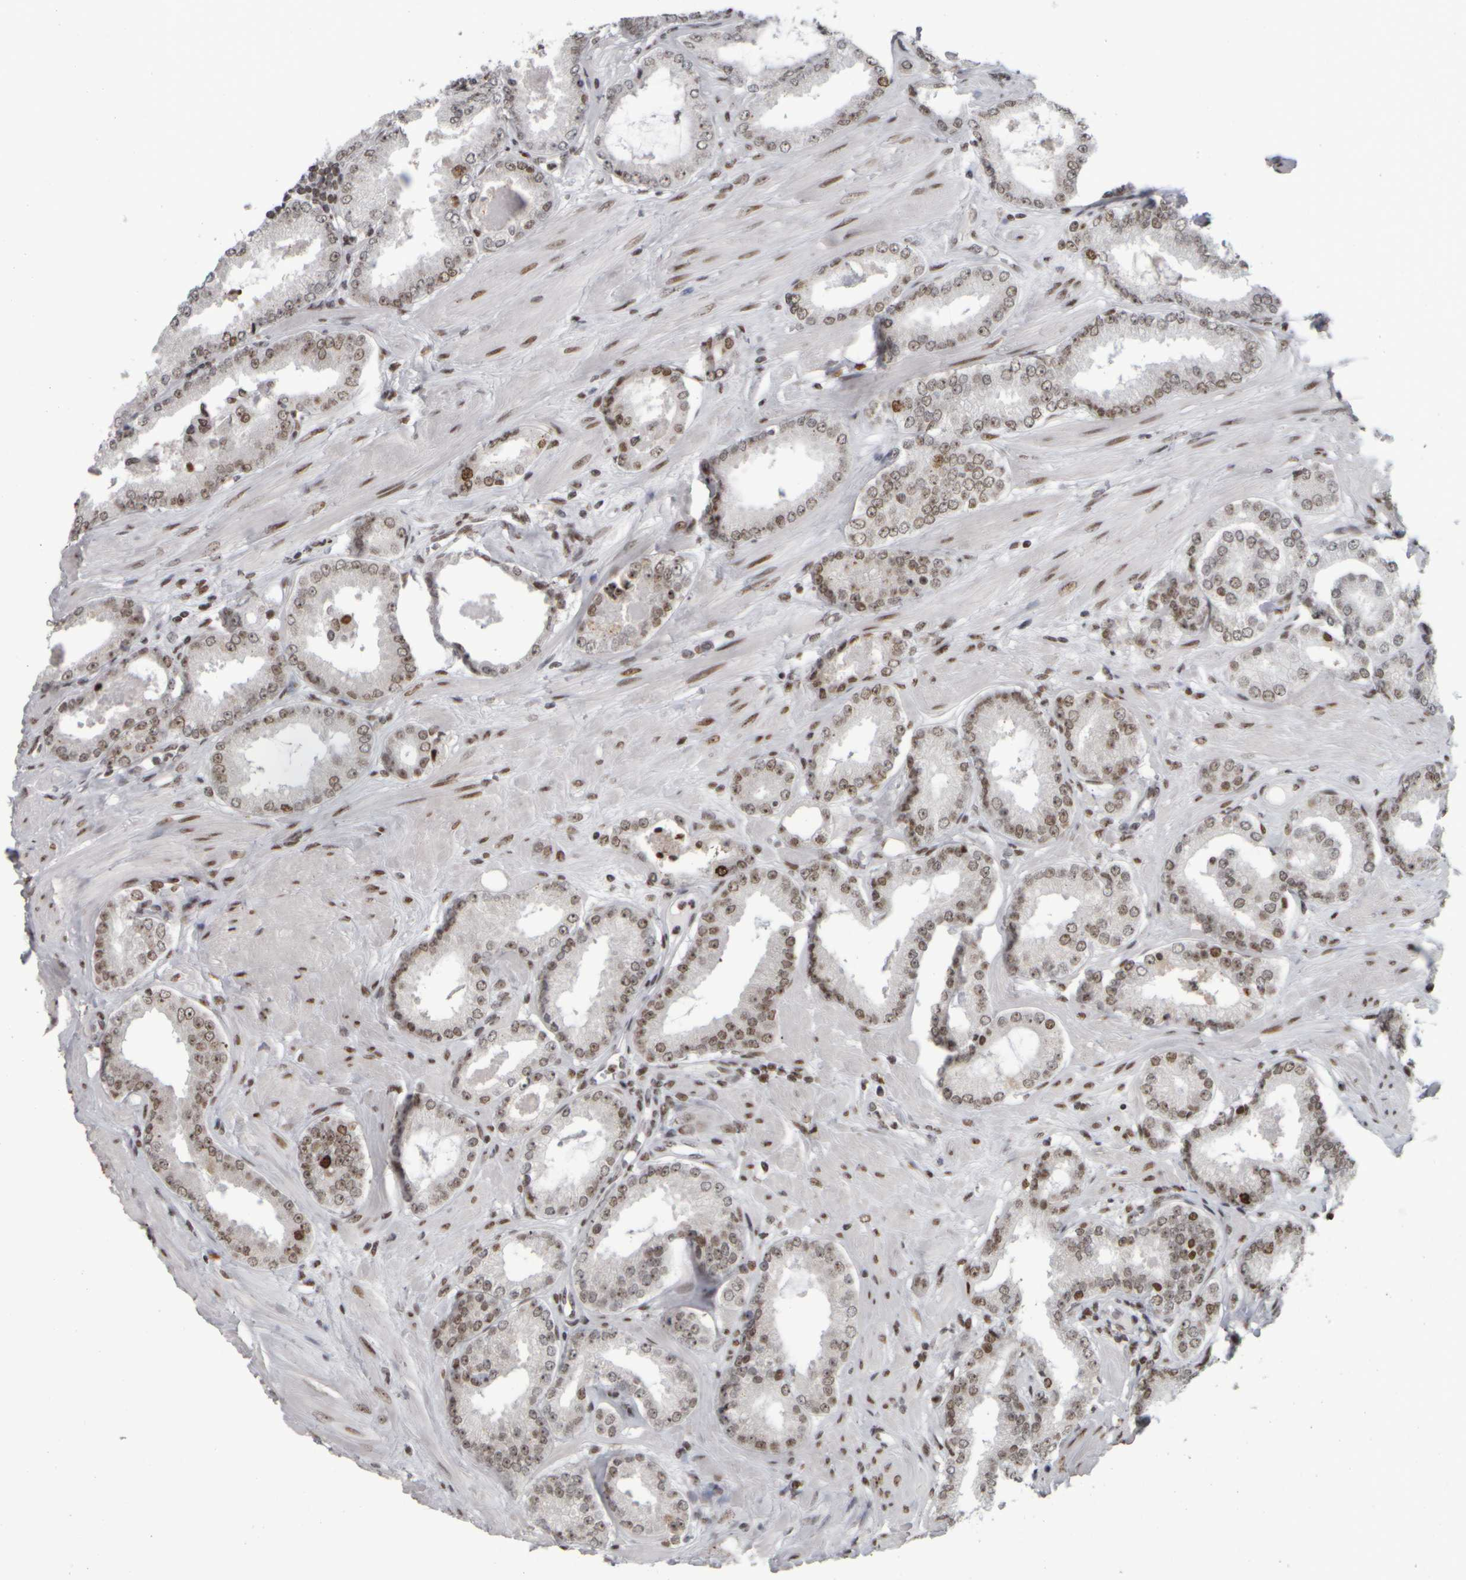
{"staining": {"intensity": "weak", "quantity": "25%-75%", "location": "nuclear"}, "tissue": "prostate cancer", "cell_type": "Tumor cells", "image_type": "cancer", "snomed": [{"axis": "morphology", "description": "Adenocarcinoma, Low grade"}, {"axis": "topography", "description": "Prostate"}], "caption": "Brown immunohistochemical staining in human prostate low-grade adenocarcinoma demonstrates weak nuclear expression in approximately 25%-75% of tumor cells. (DAB (3,3'-diaminobenzidine) IHC, brown staining for protein, blue staining for nuclei).", "gene": "TOP2B", "patient": {"sex": "male", "age": 62}}